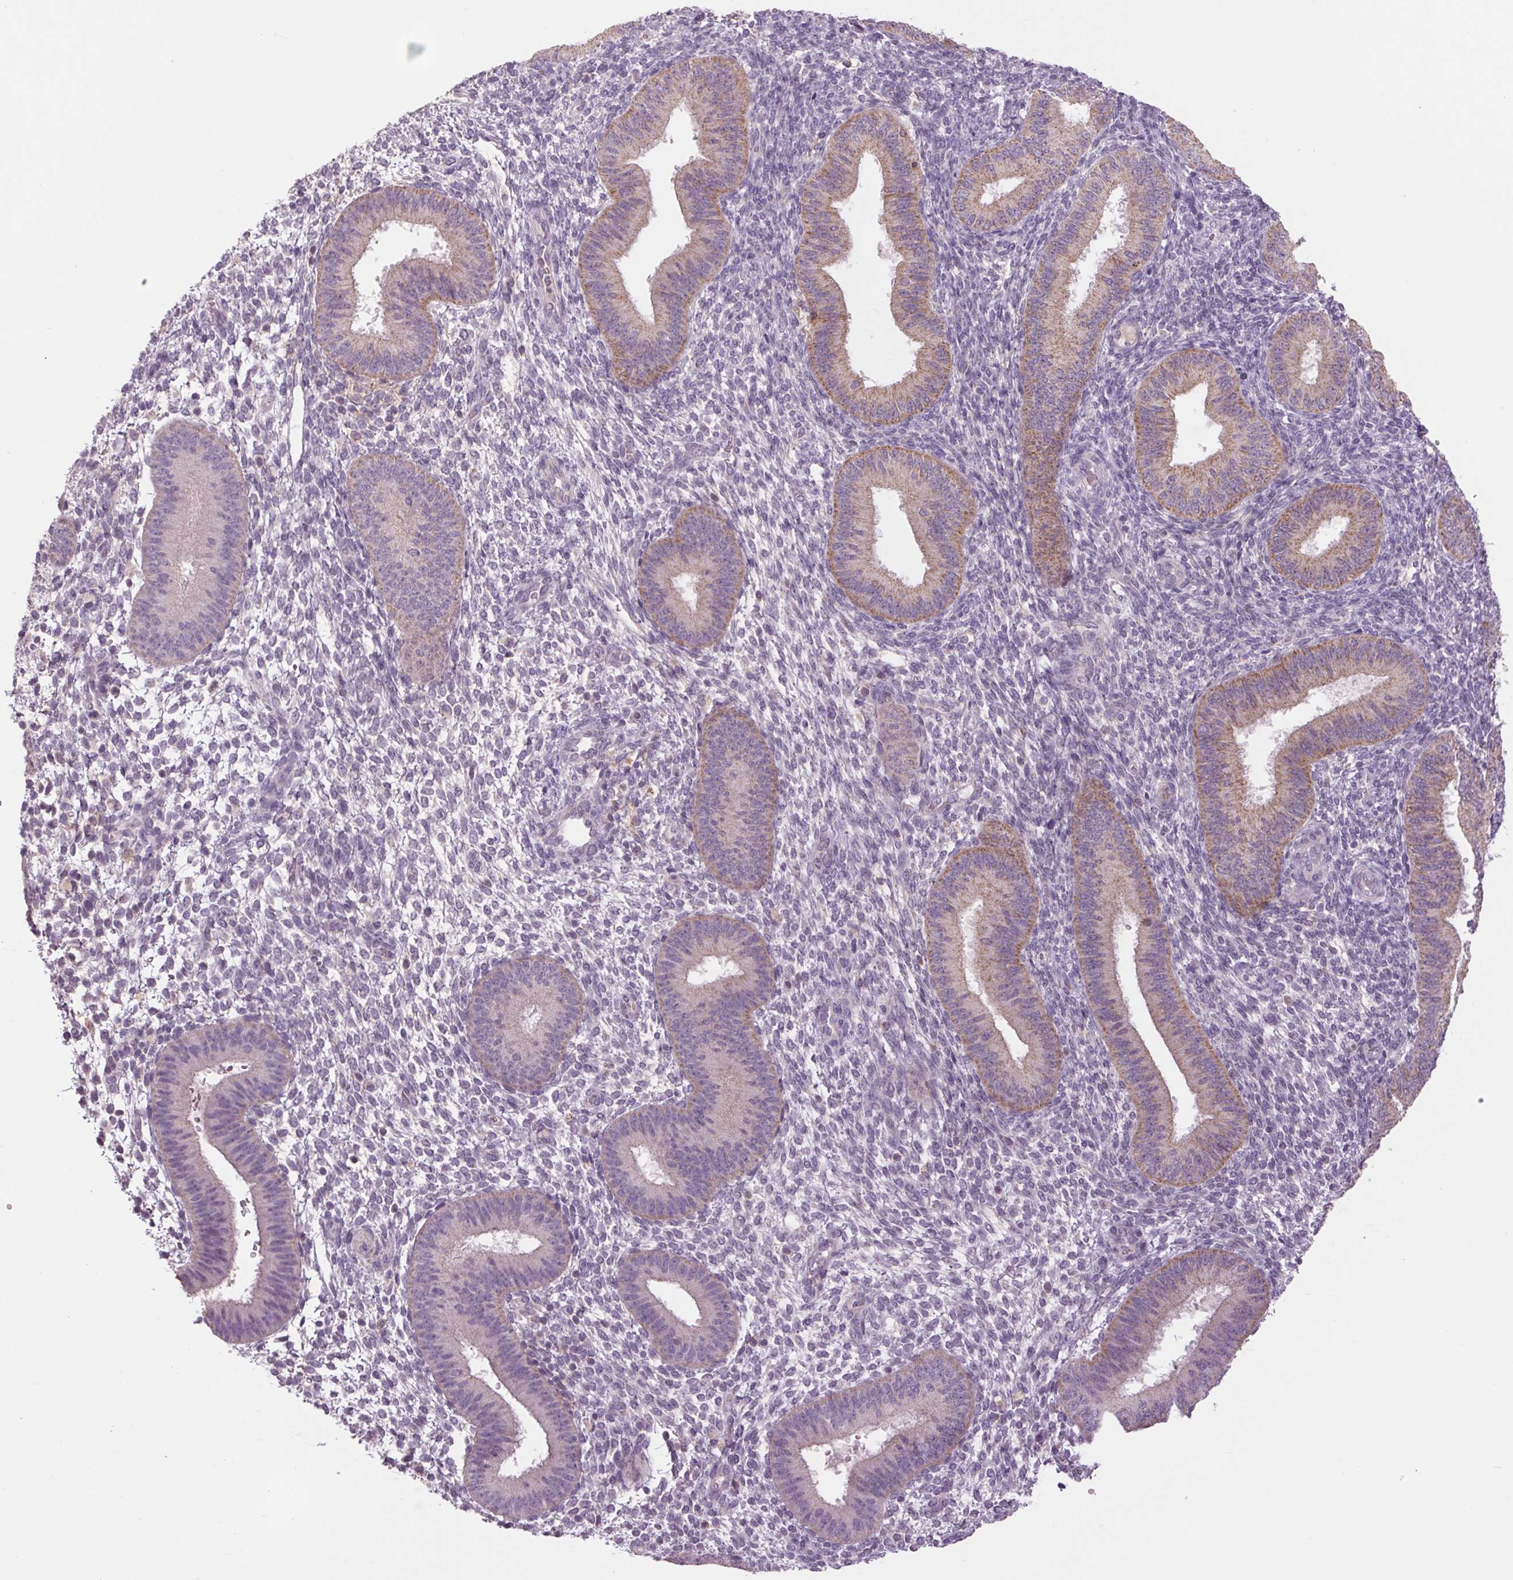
{"staining": {"intensity": "negative", "quantity": "none", "location": "none"}, "tissue": "endometrium", "cell_type": "Cells in endometrial stroma", "image_type": "normal", "snomed": [{"axis": "morphology", "description": "Normal tissue, NOS"}, {"axis": "topography", "description": "Endometrium"}], "caption": "IHC of benign endometrium displays no positivity in cells in endometrial stroma.", "gene": "COX6A1", "patient": {"sex": "female", "age": 39}}